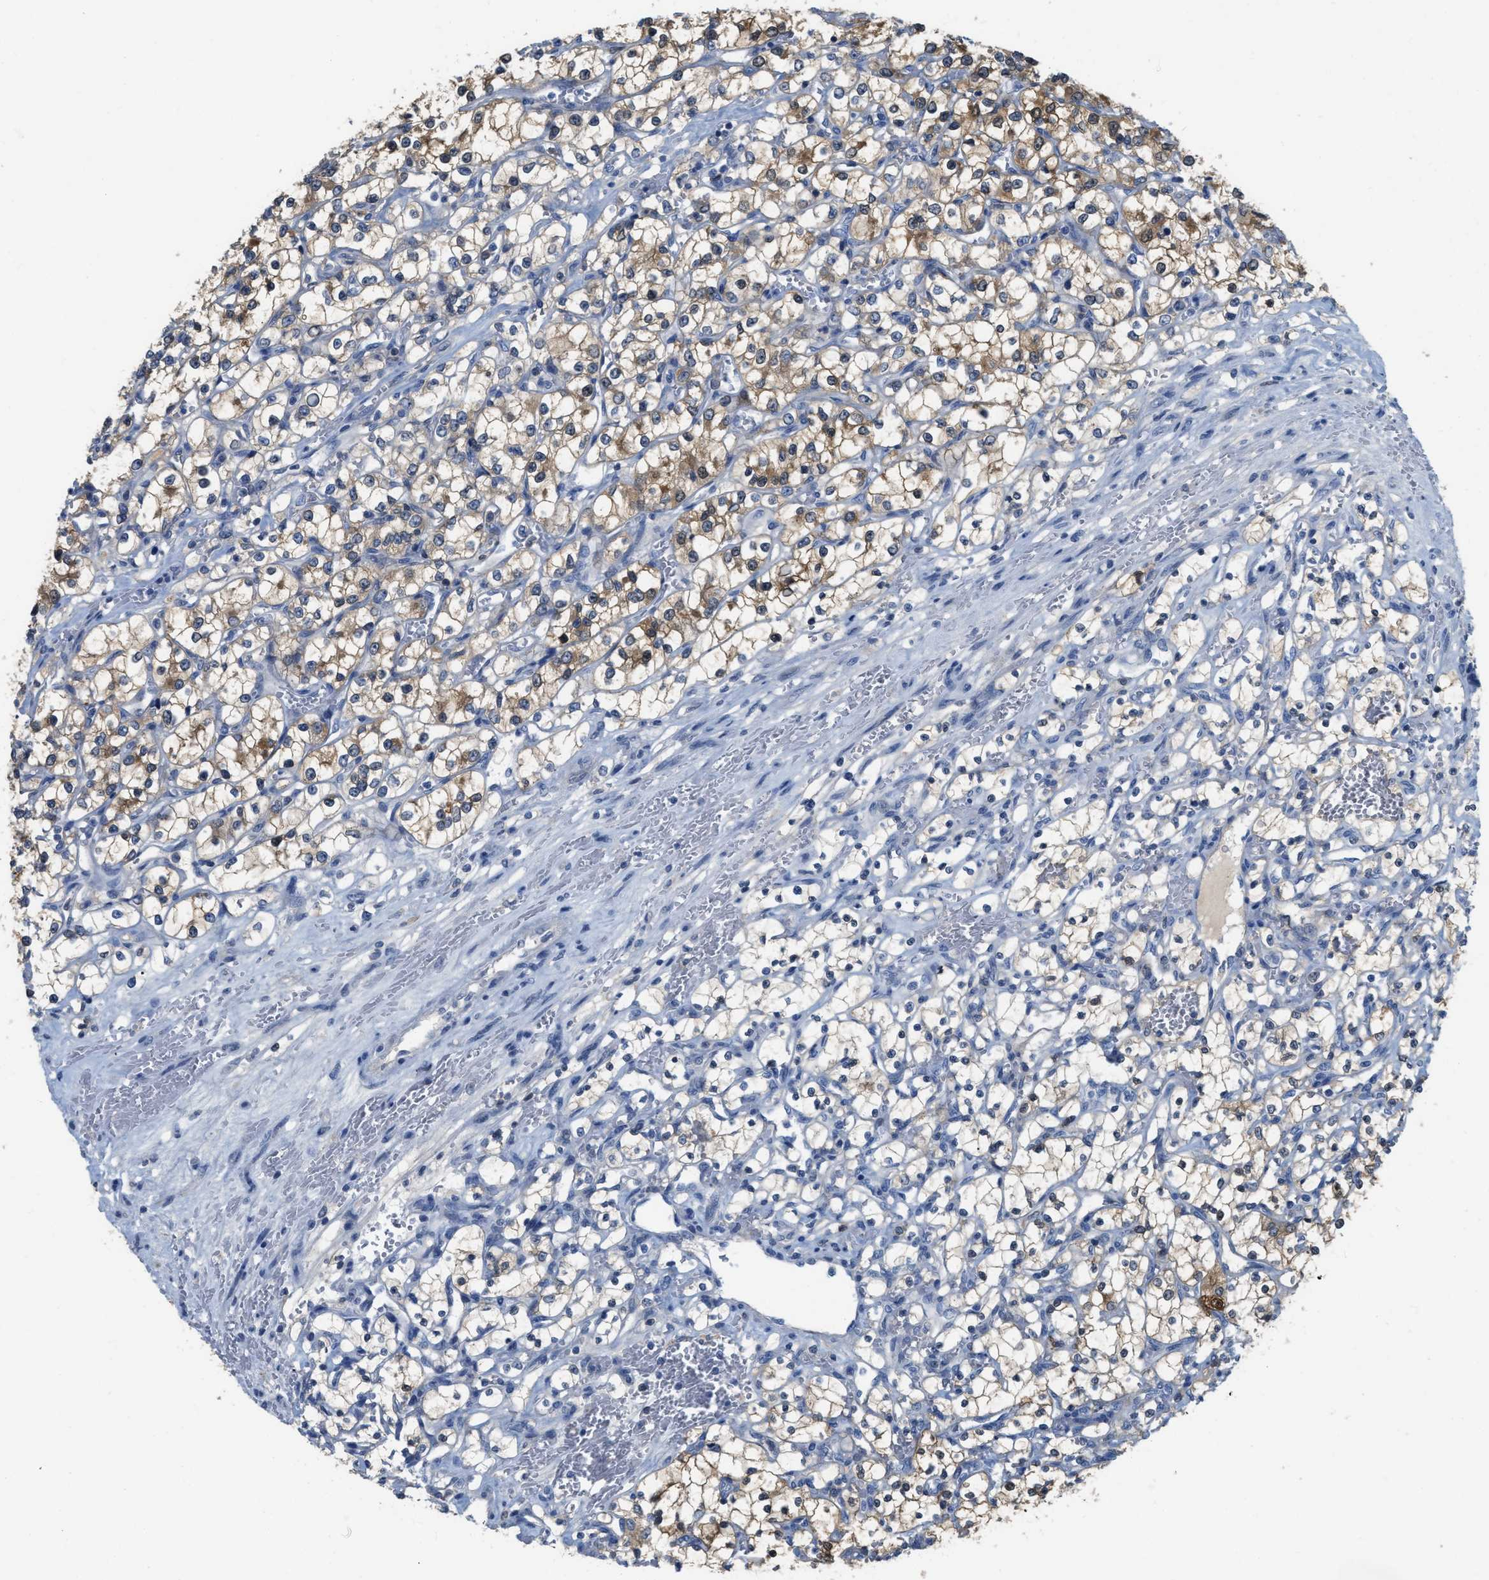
{"staining": {"intensity": "moderate", "quantity": "25%-75%", "location": "cytoplasmic/membranous"}, "tissue": "renal cancer", "cell_type": "Tumor cells", "image_type": "cancer", "snomed": [{"axis": "morphology", "description": "Adenocarcinoma, NOS"}, {"axis": "topography", "description": "Kidney"}], "caption": "Renal cancer stained with a brown dye shows moderate cytoplasmic/membranous positive positivity in approximately 25%-75% of tumor cells.", "gene": "CRYM", "patient": {"sex": "female", "age": 69}}